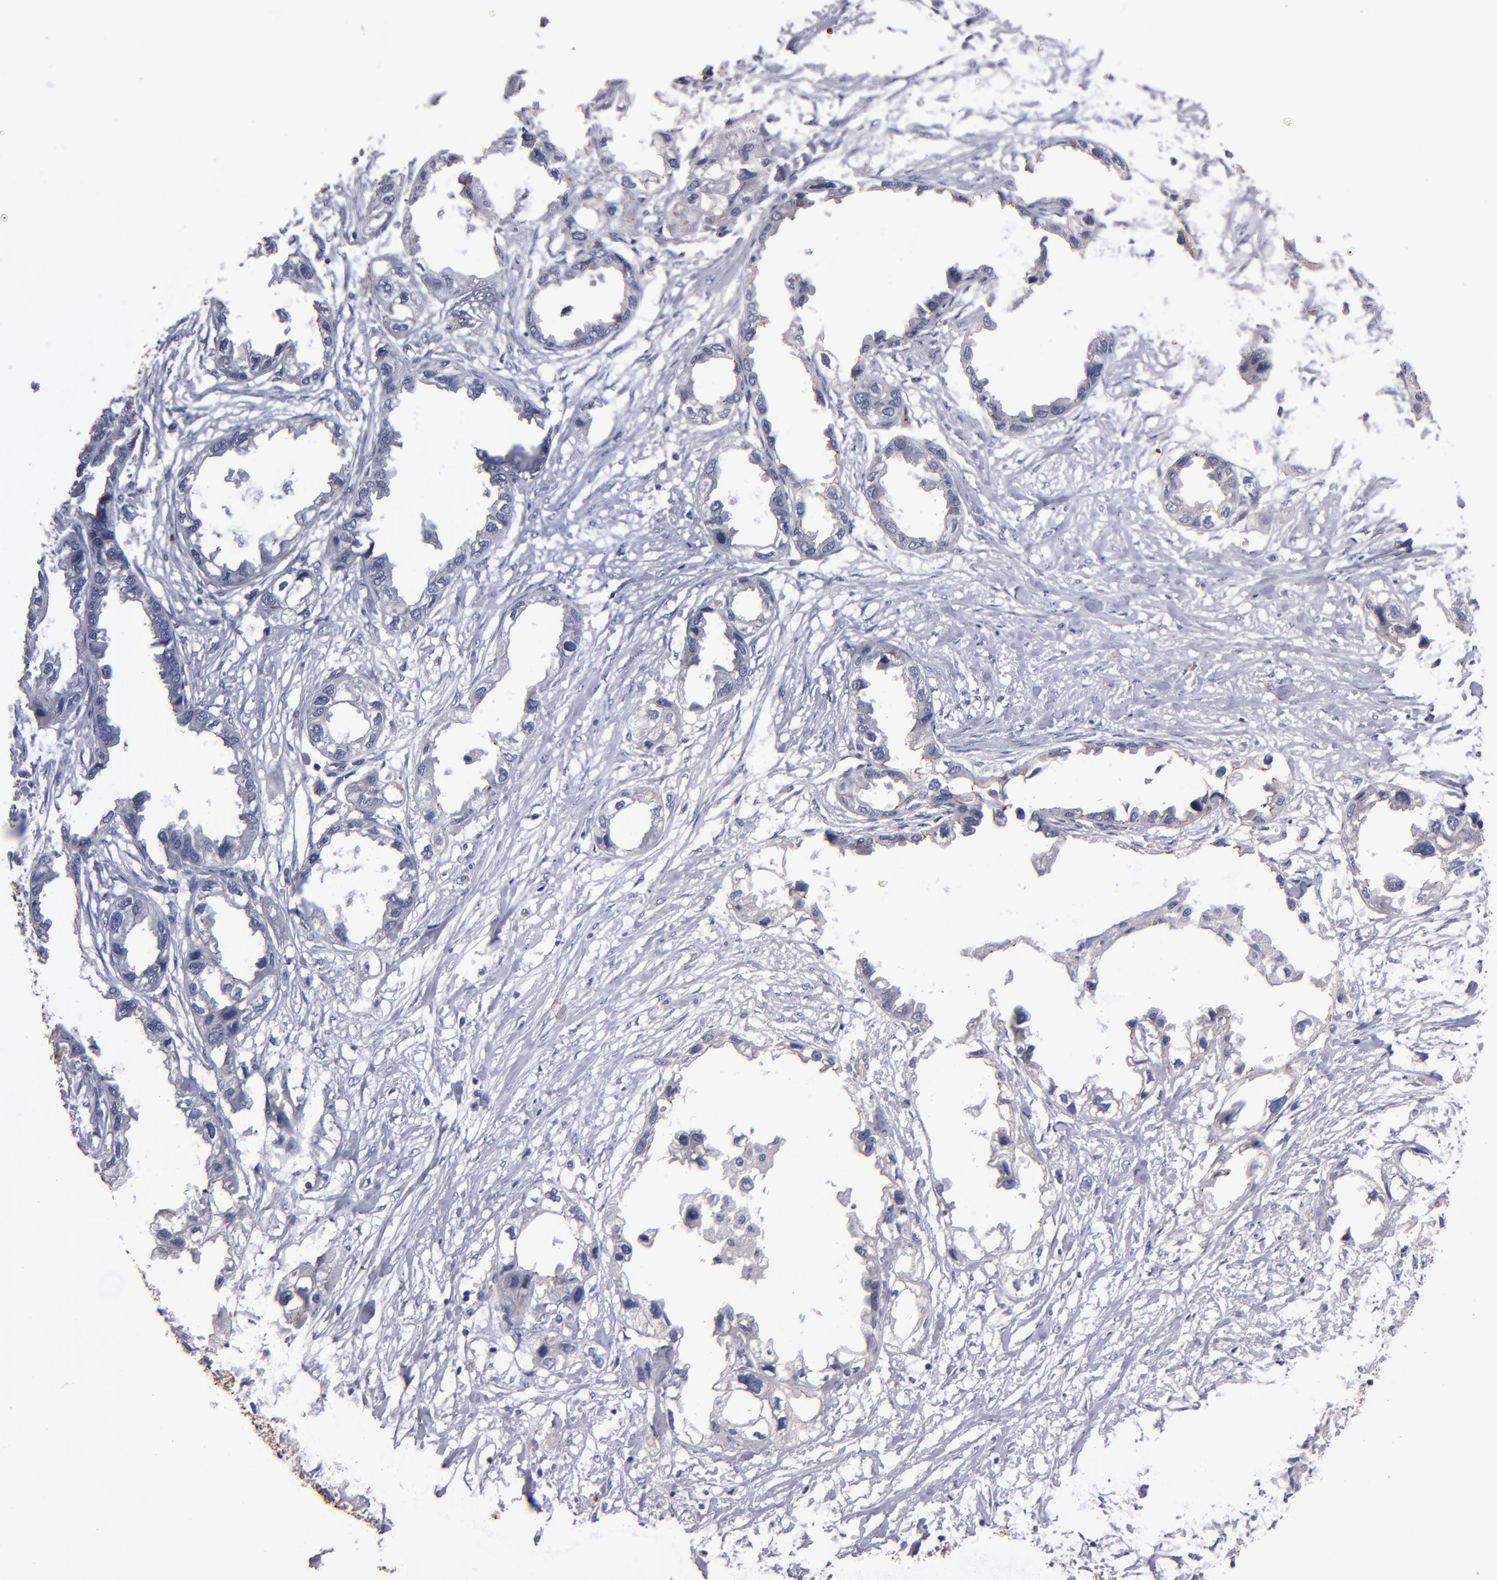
{"staining": {"intensity": "weak", "quantity": "<25%", "location": "cytoplasmic/membranous"}, "tissue": "endometrial cancer", "cell_type": "Tumor cells", "image_type": "cancer", "snomed": [{"axis": "morphology", "description": "Adenocarcinoma, NOS"}, {"axis": "topography", "description": "Endometrium"}], "caption": "Tumor cells show no significant protein expression in endometrial adenocarcinoma. The staining was performed using DAB (3,3'-diaminobenzidine) to visualize the protein expression in brown, while the nuclei were stained in blue with hematoxylin (Magnification: 20x).", "gene": "CLDN5", "patient": {"sex": "female", "age": 67}}